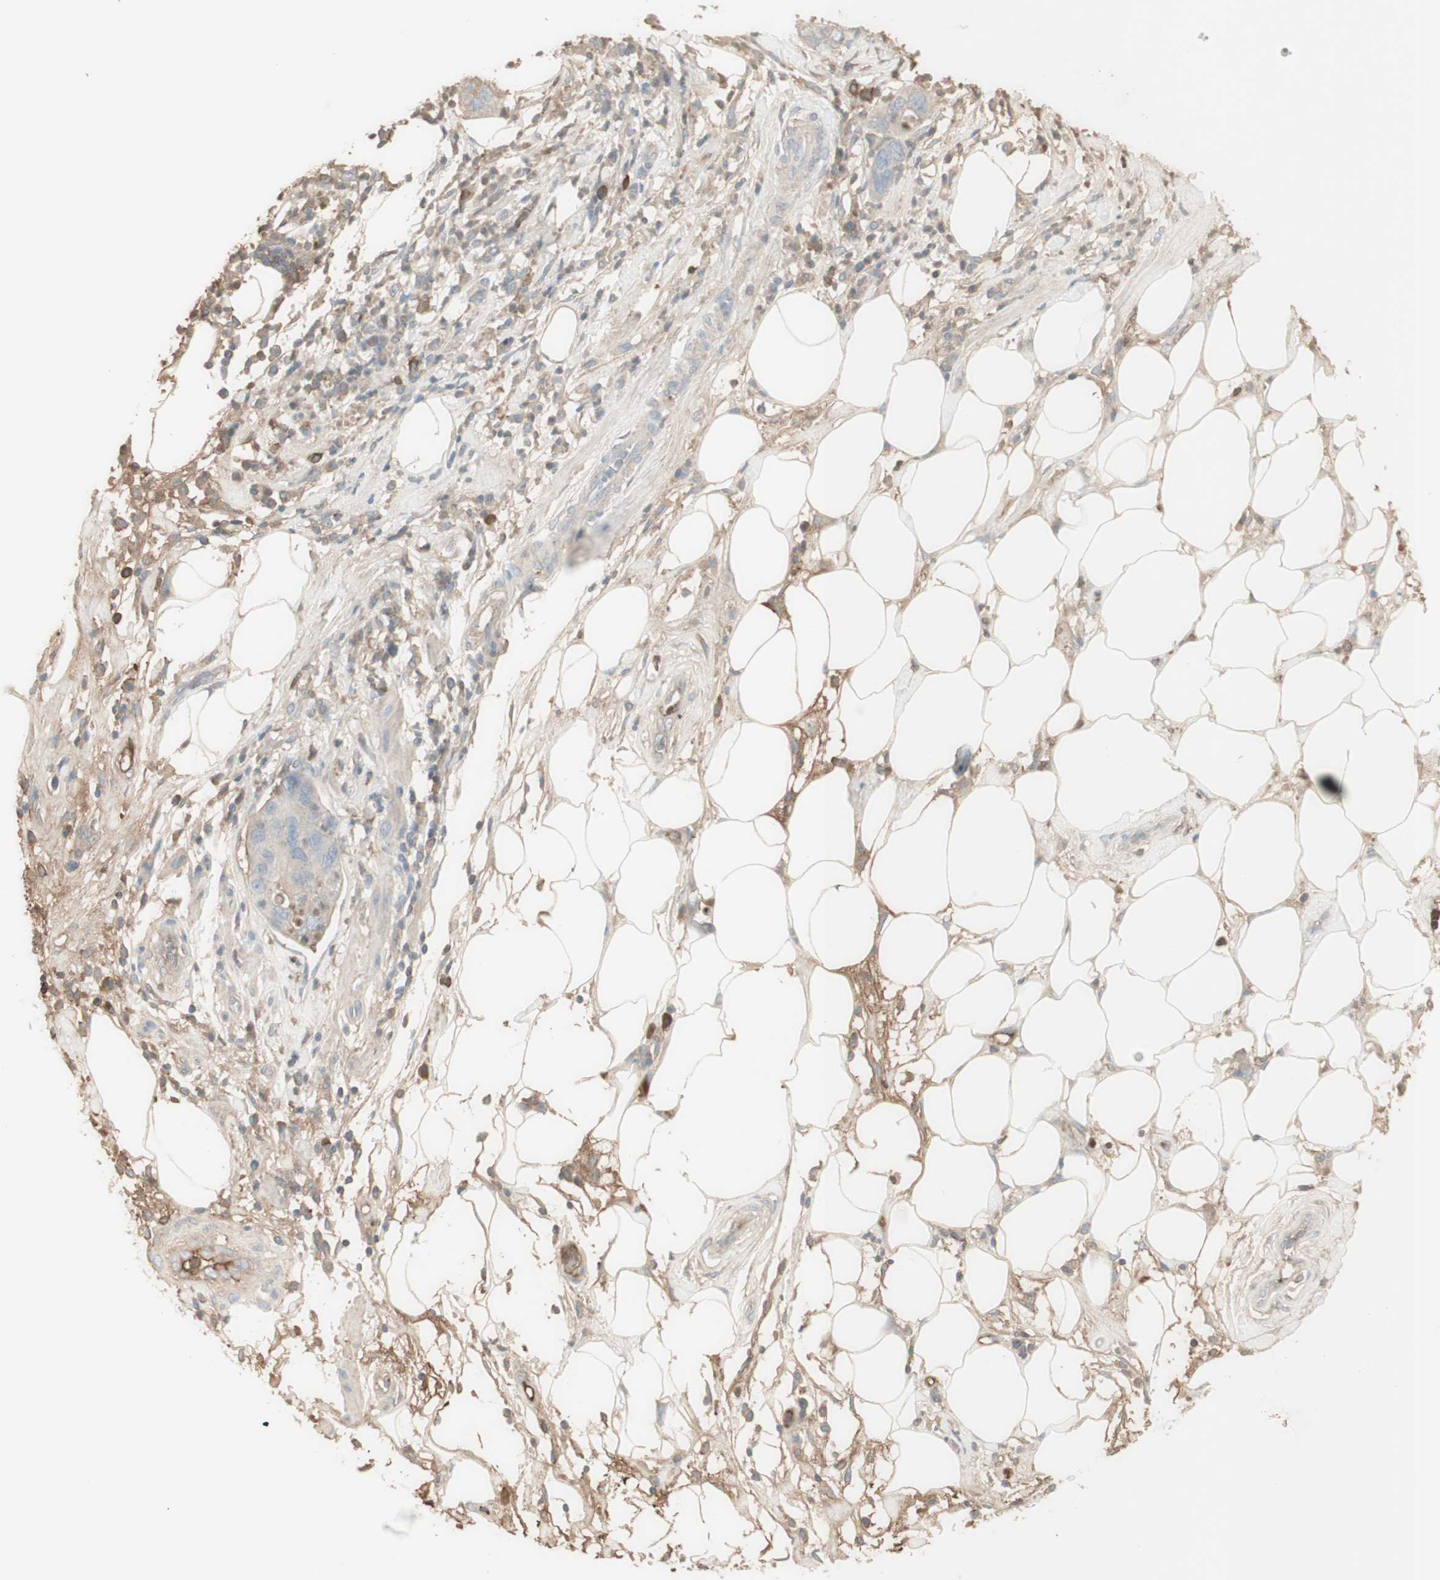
{"staining": {"intensity": "negative", "quantity": "none", "location": "none"}, "tissue": "pancreatic cancer", "cell_type": "Tumor cells", "image_type": "cancer", "snomed": [{"axis": "morphology", "description": "Adenocarcinoma, NOS"}, {"axis": "topography", "description": "Pancreas"}], "caption": "Image shows no protein positivity in tumor cells of pancreatic adenocarcinoma tissue.", "gene": "IFNG", "patient": {"sex": "female", "age": 71}}